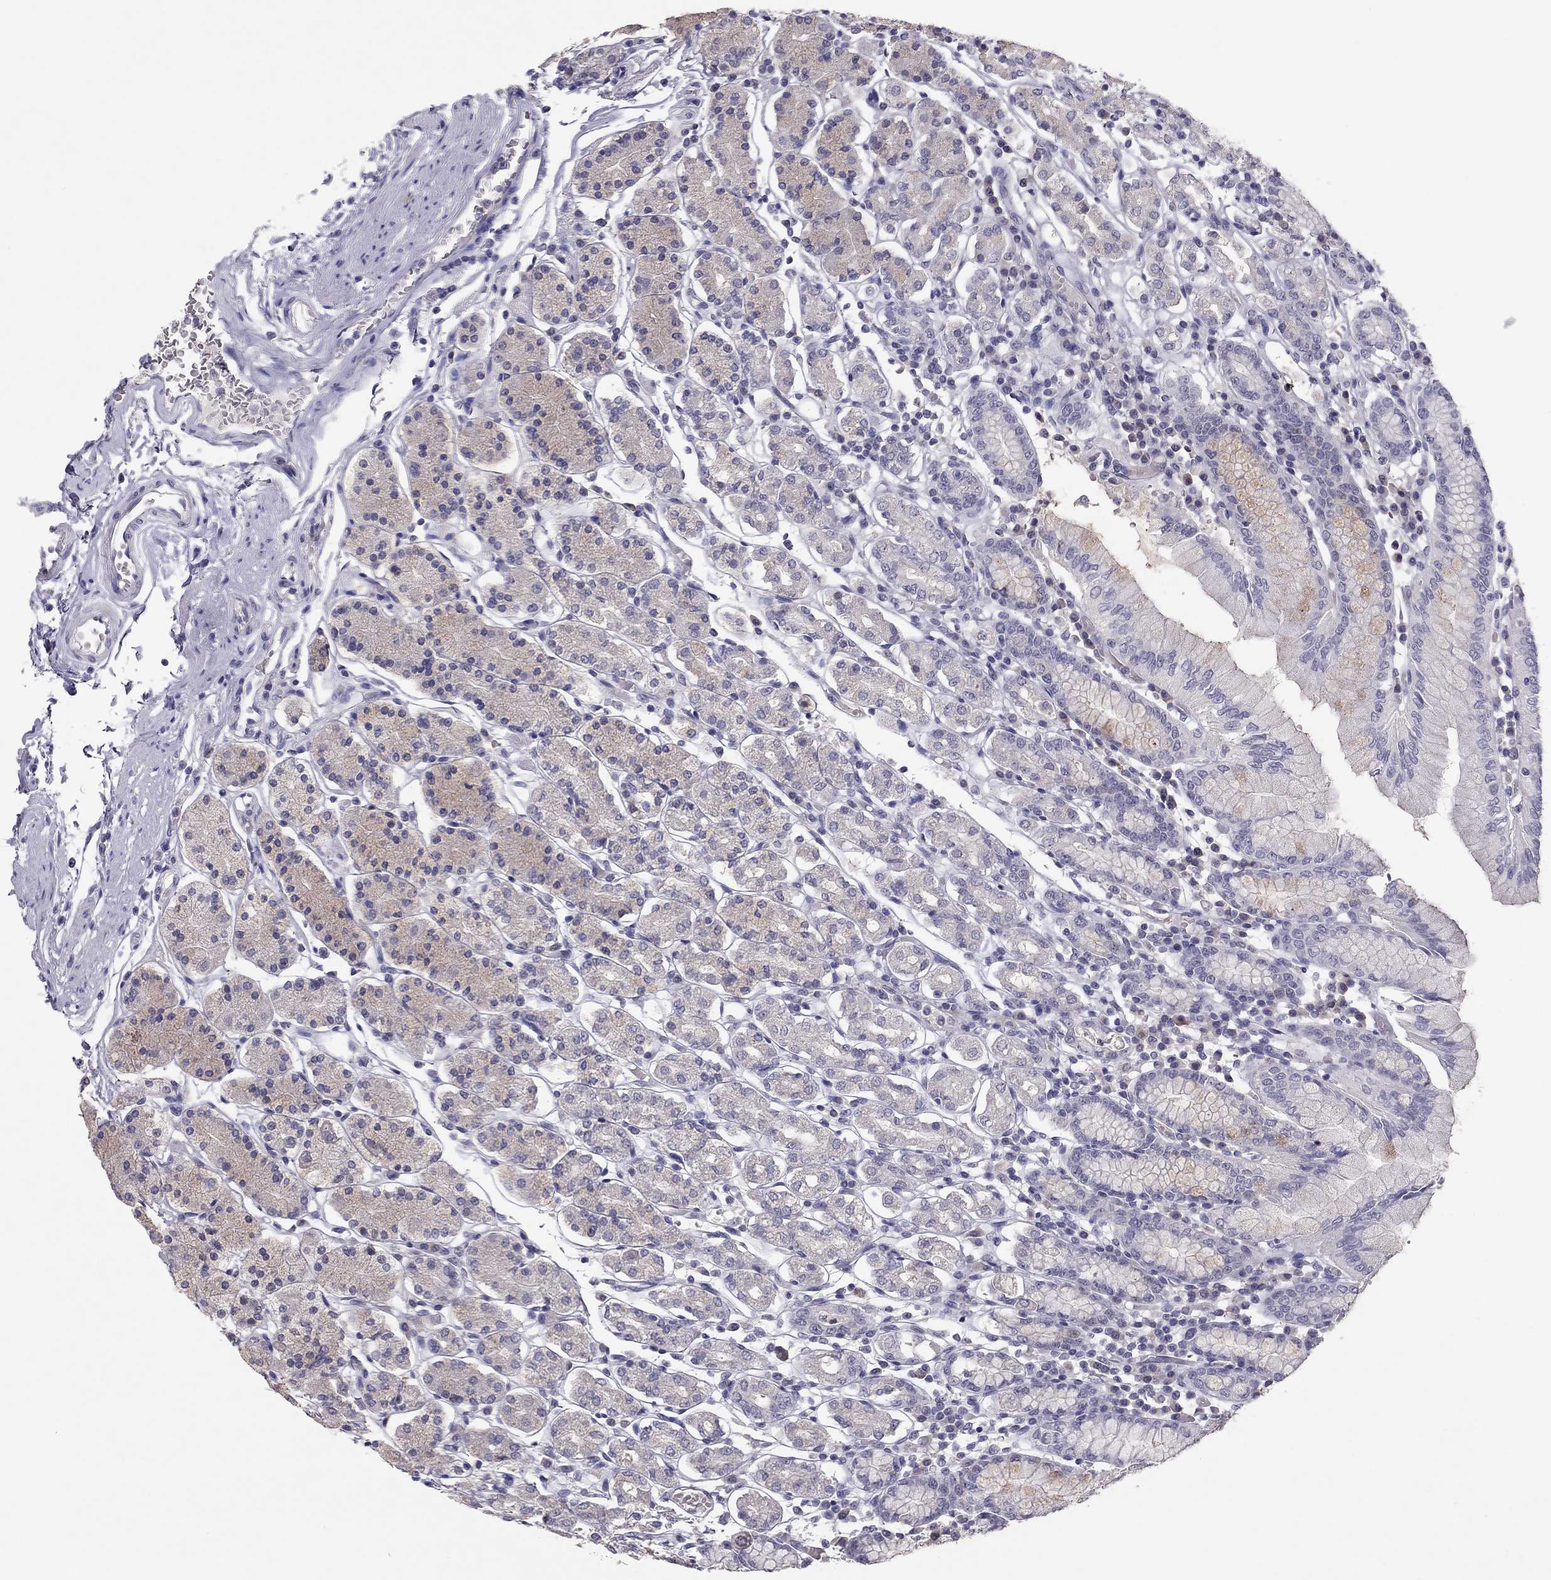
{"staining": {"intensity": "weak", "quantity": "<25%", "location": "cytoplasmic/membranous"}, "tissue": "stomach", "cell_type": "Glandular cells", "image_type": "normal", "snomed": [{"axis": "morphology", "description": "Normal tissue, NOS"}, {"axis": "topography", "description": "Stomach, upper"}, {"axis": "topography", "description": "Stomach"}], "caption": "Immunohistochemistry photomicrograph of unremarkable stomach stained for a protein (brown), which reveals no staining in glandular cells.", "gene": "ADORA2A", "patient": {"sex": "male", "age": 62}}